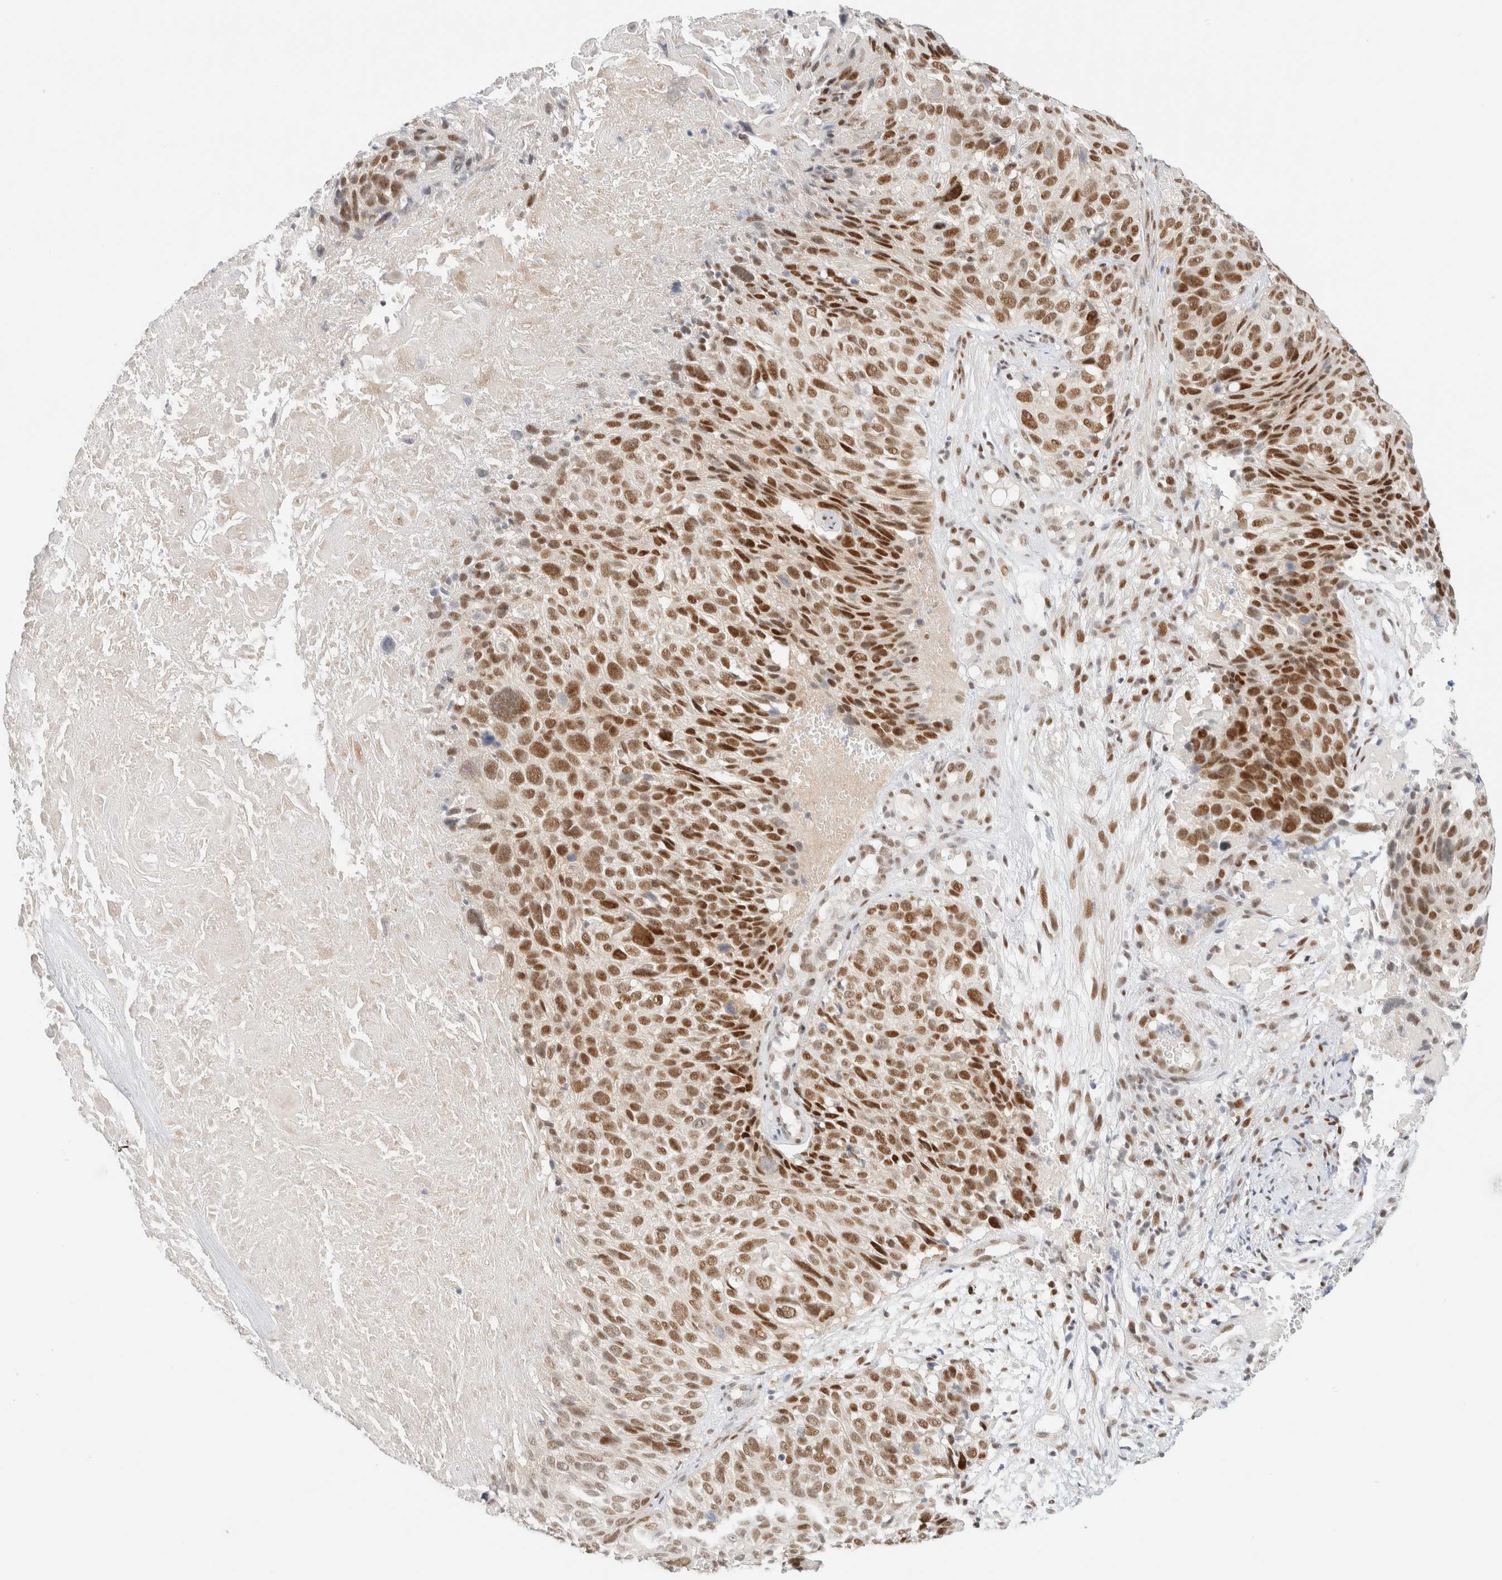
{"staining": {"intensity": "moderate", "quantity": ">75%", "location": "nuclear"}, "tissue": "cervical cancer", "cell_type": "Tumor cells", "image_type": "cancer", "snomed": [{"axis": "morphology", "description": "Squamous cell carcinoma, NOS"}, {"axis": "topography", "description": "Cervix"}], "caption": "Cervical squamous cell carcinoma tissue displays moderate nuclear expression in about >75% of tumor cells", "gene": "PYGO2", "patient": {"sex": "female", "age": 74}}